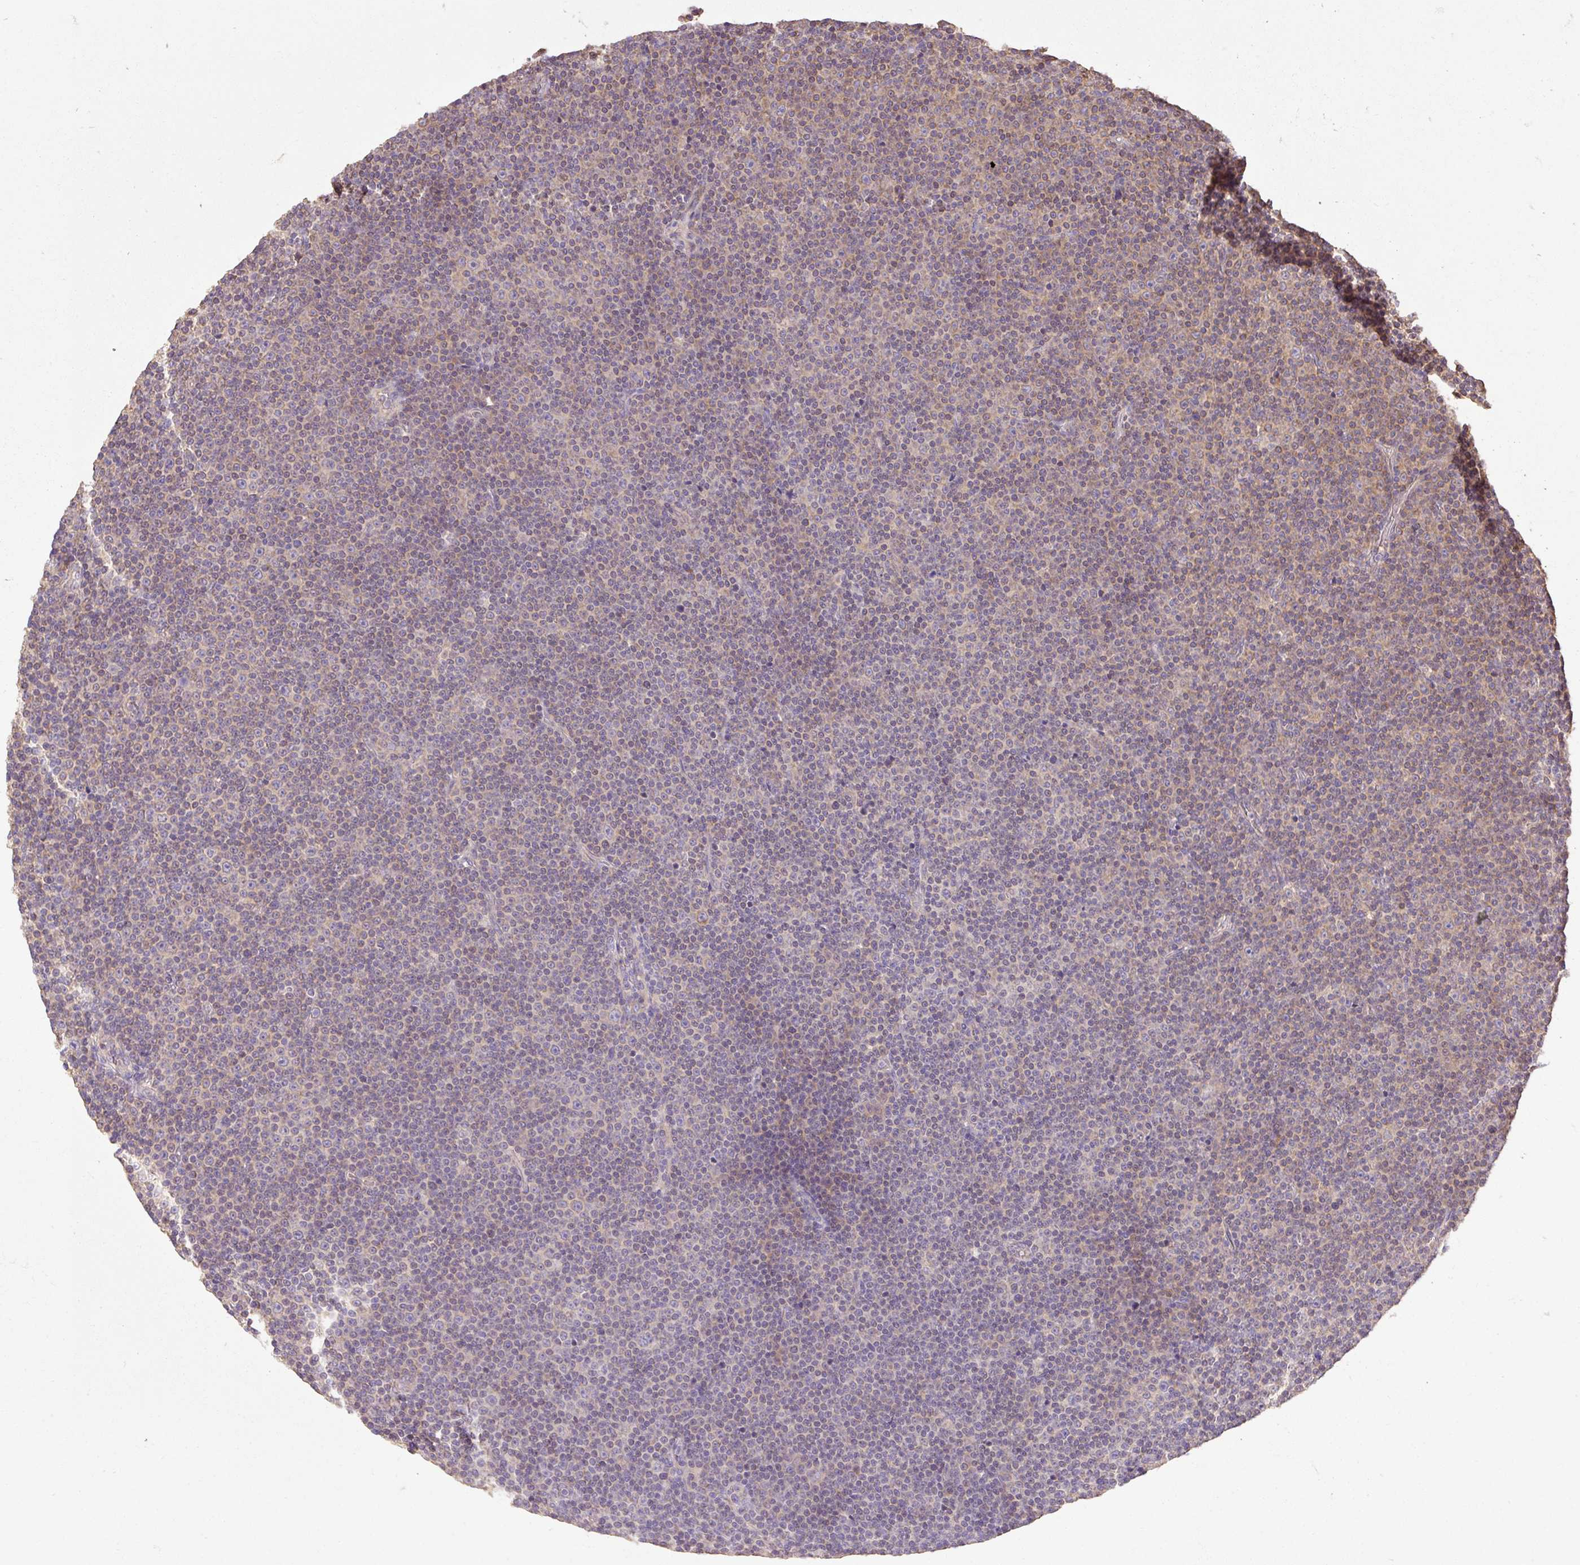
{"staining": {"intensity": "weak", "quantity": "25%-75%", "location": "cytoplasmic/membranous"}, "tissue": "lymphoma", "cell_type": "Tumor cells", "image_type": "cancer", "snomed": [{"axis": "morphology", "description": "Malignant lymphoma, non-Hodgkin's type, Low grade"}, {"axis": "topography", "description": "Lymph node"}], "caption": "Low-grade malignant lymphoma, non-Hodgkin's type stained with a protein marker exhibits weak staining in tumor cells.", "gene": "DESI1", "patient": {"sex": "female", "age": 67}}